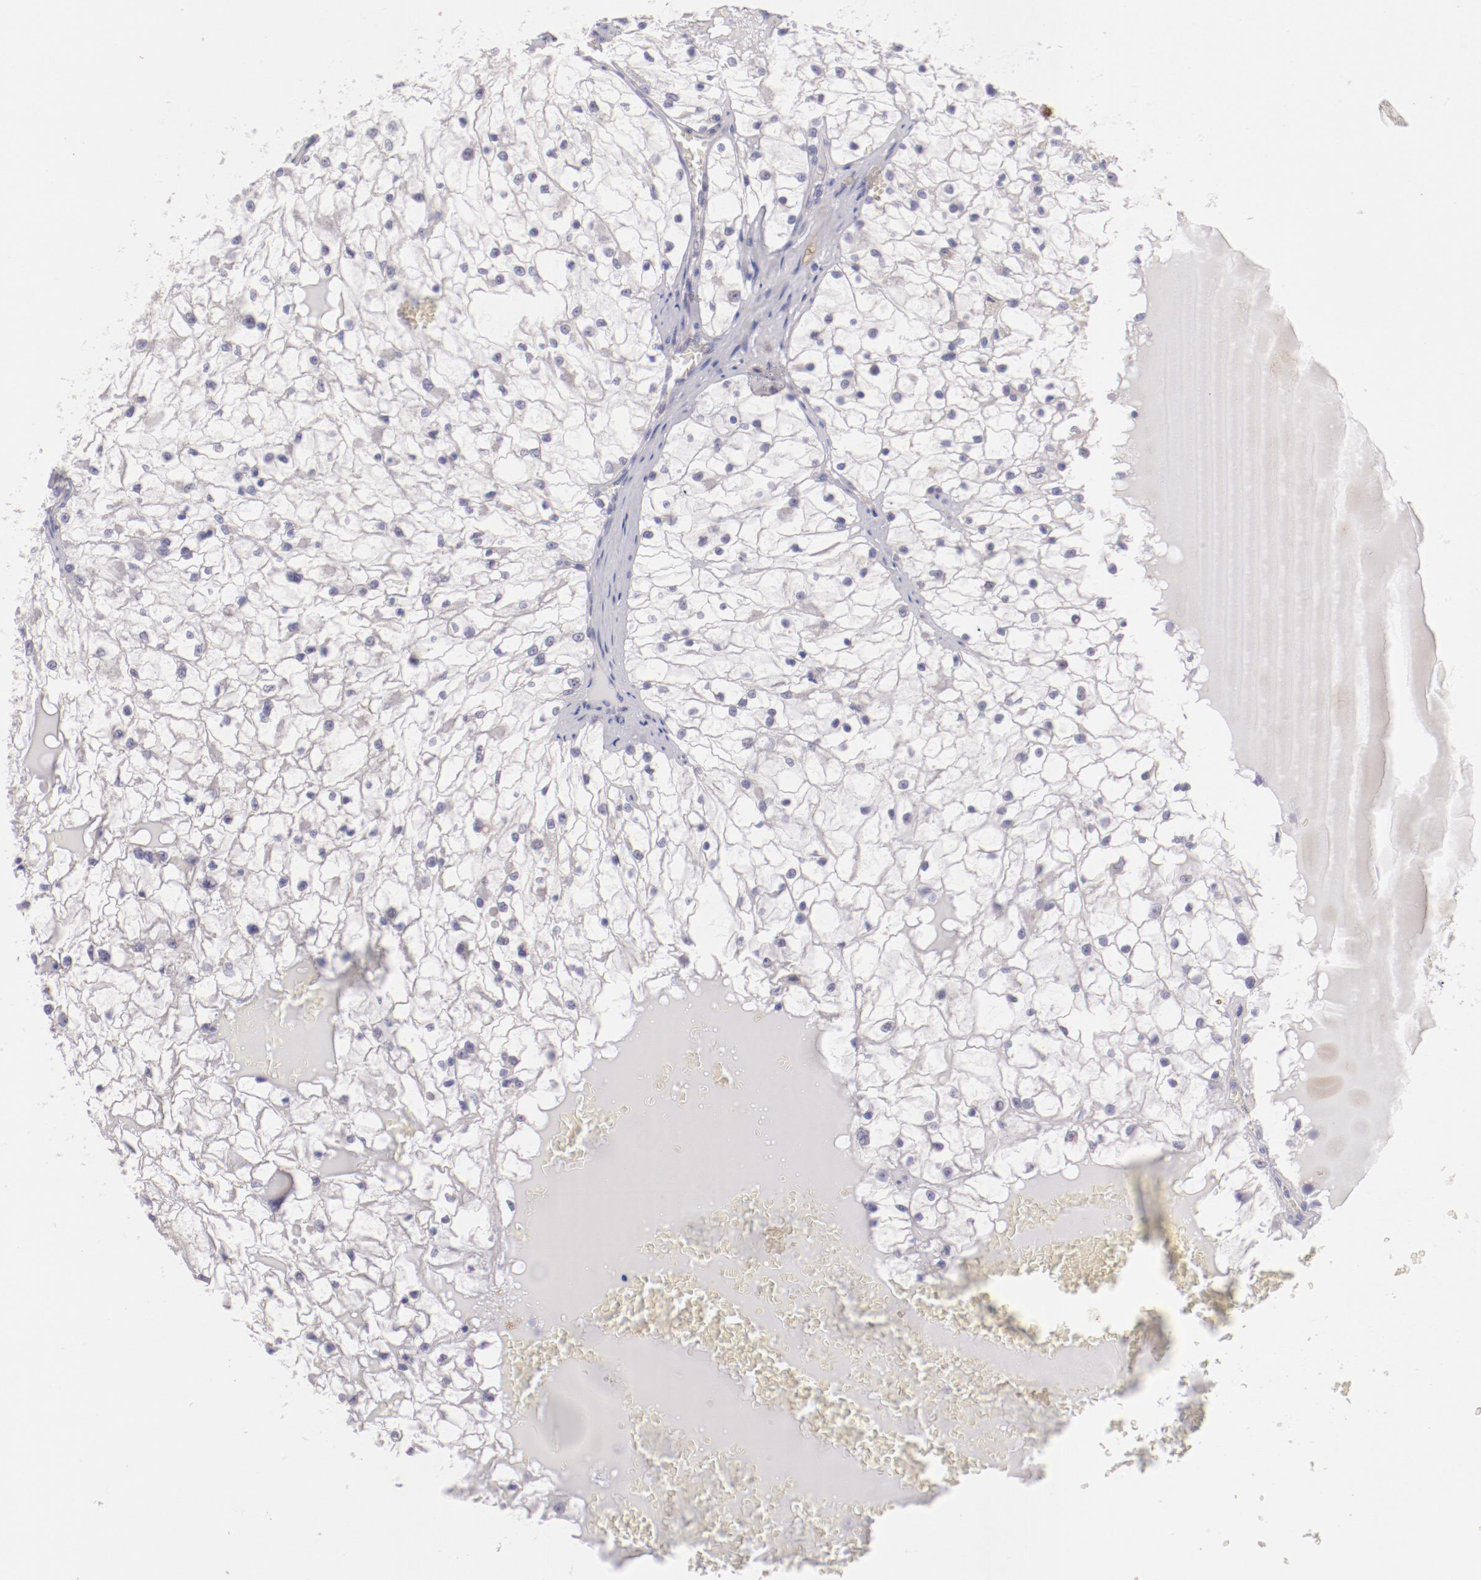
{"staining": {"intensity": "negative", "quantity": "none", "location": "none"}, "tissue": "renal cancer", "cell_type": "Tumor cells", "image_type": "cancer", "snomed": [{"axis": "morphology", "description": "Adenocarcinoma, NOS"}, {"axis": "topography", "description": "Kidney"}], "caption": "Tumor cells are negative for brown protein staining in renal cancer.", "gene": "TRAF3", "patient": {"sex": "male", "age": 61}}